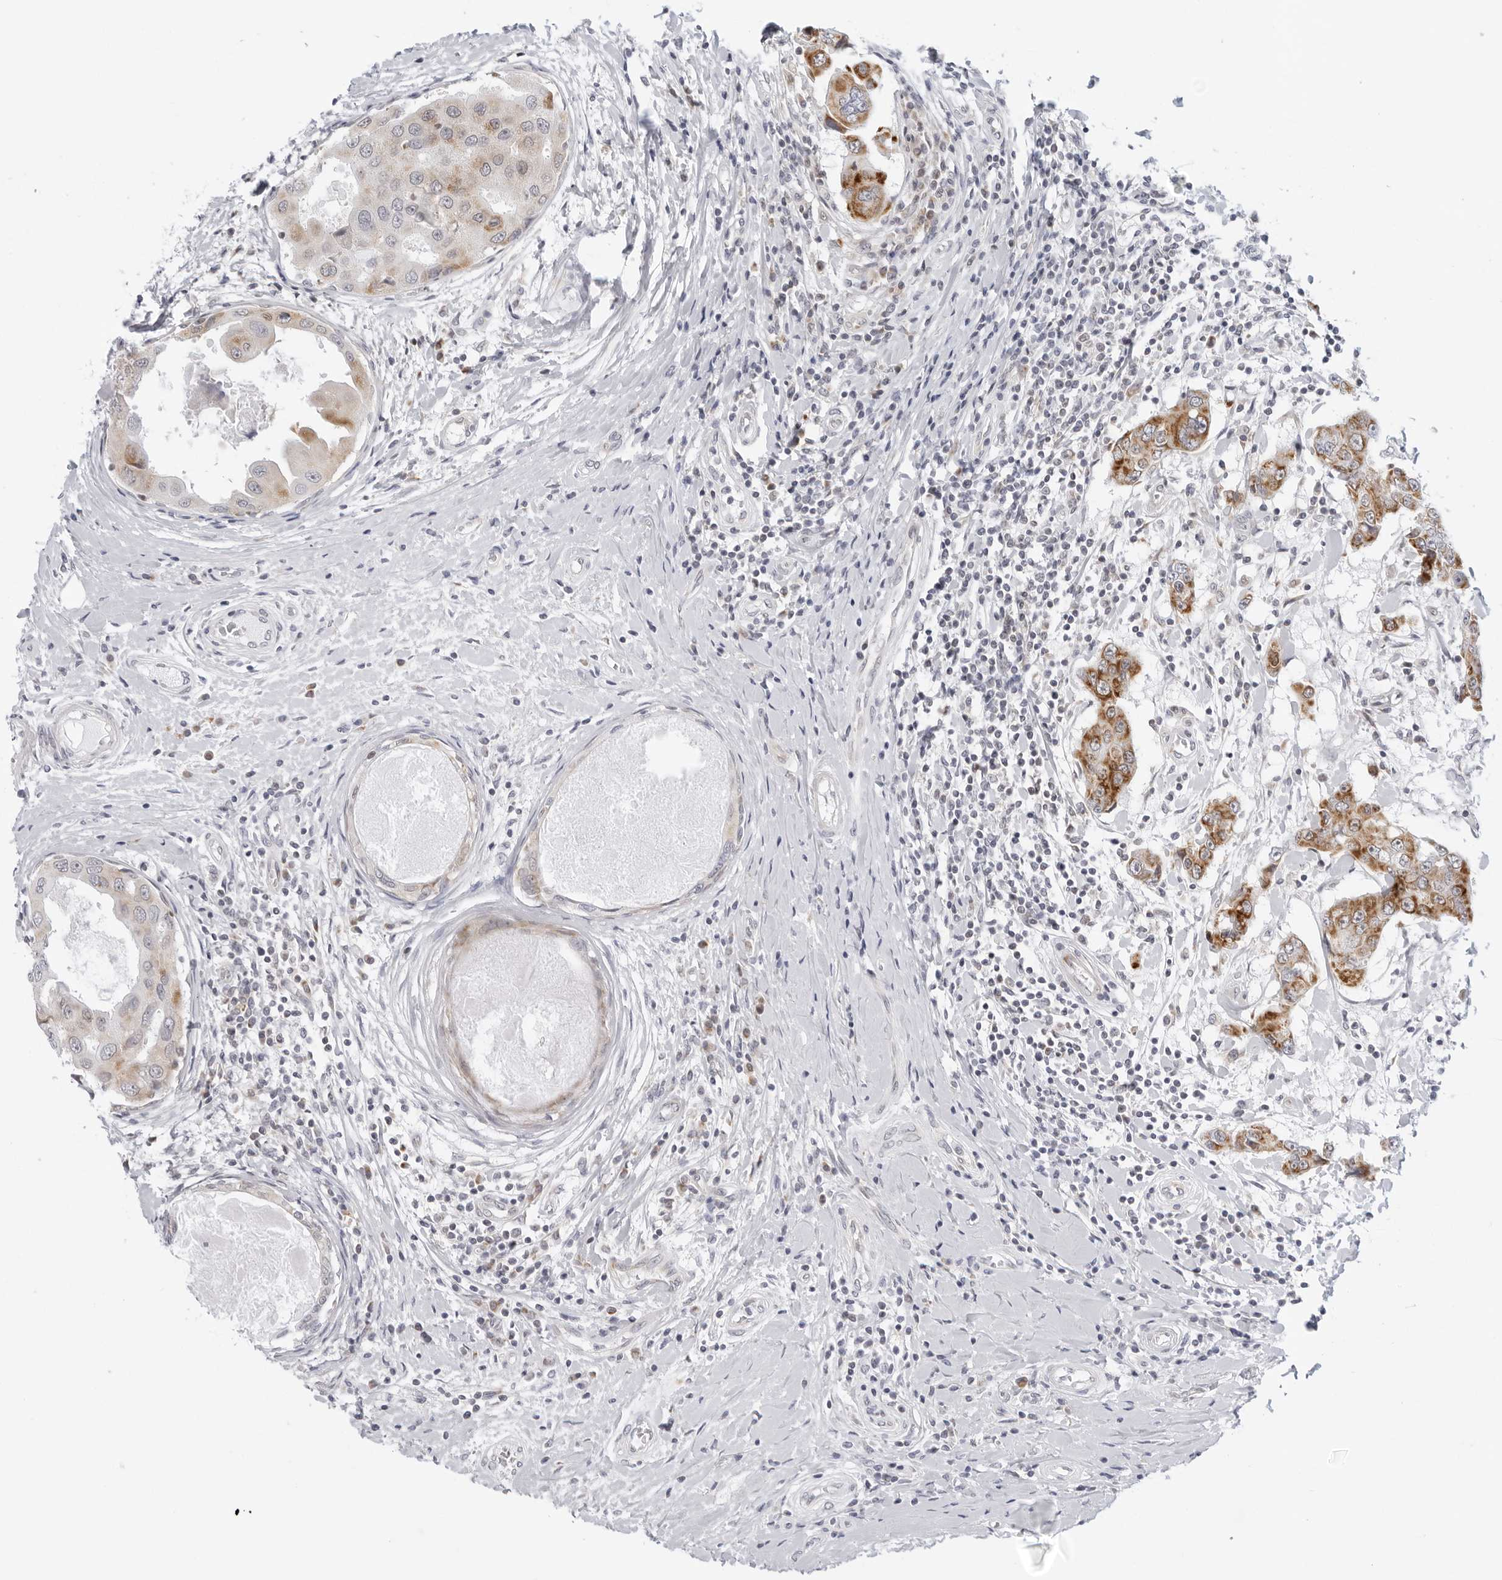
{"staining": {"intensity": "moderate", "quantity": ">75%", "location": "cytoplasmic/membranous"}, "tissue": "breast cancer", "cell_type": "Tumor cells", "image_type": "cancer", "snomed": [{"axis": "morphology", "description": "Duct carcinoma"}, {"axis": "topography", "description": "Breast"}], "caption": "Protein staining of infiltrating ductal carcinoma (breast) tissue shows moderate cytoplasmic/membranous staining in about >75% of tumor cells.", "gene": "CIART", "patient": {"sex": "female", "age": 27}}